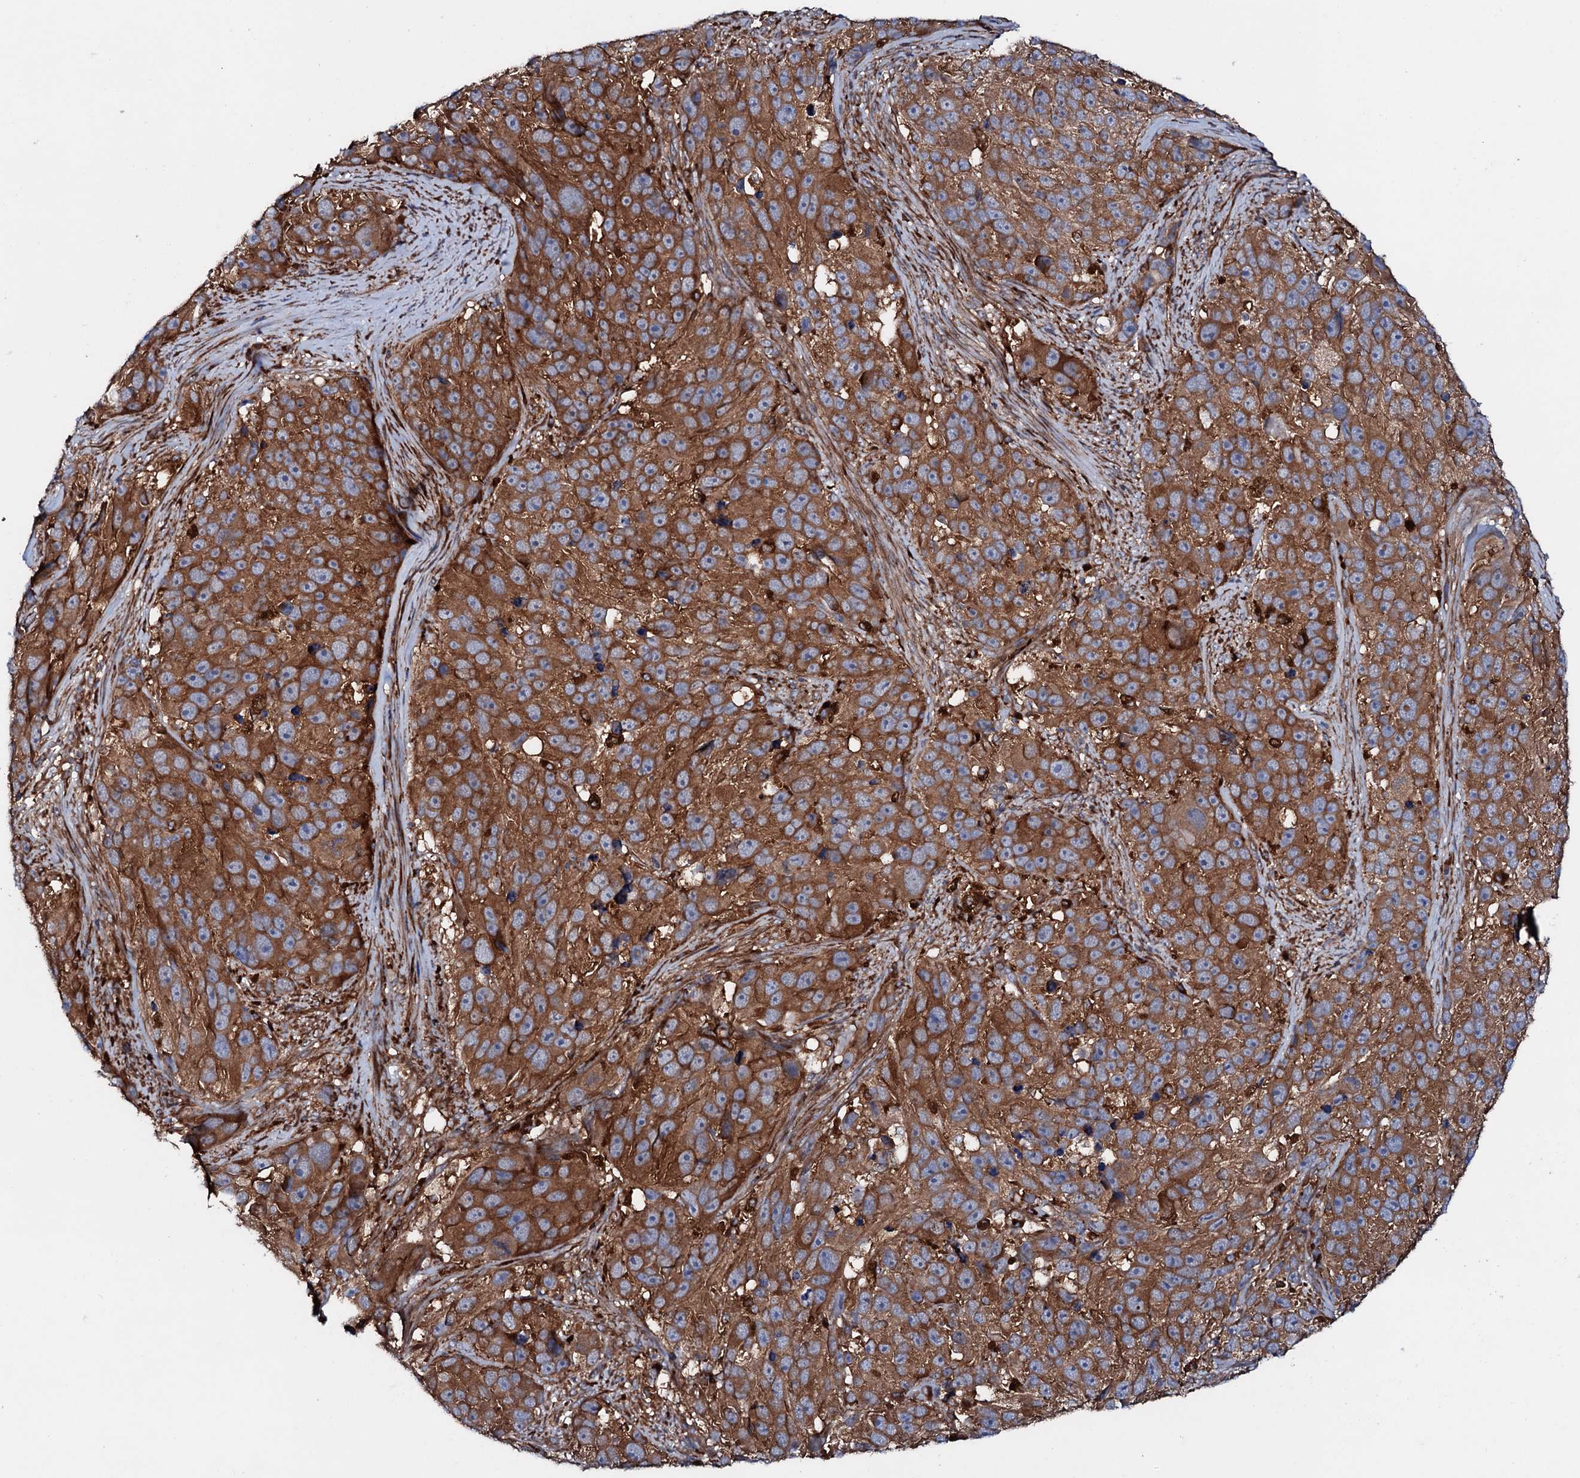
{"staining": {"intensity": "strong", "quantity": ">75%", "location": "cytoplasmic/membranous"}, "tissue": "melanoma", "cell_type": "Tumor cells", "image_type": "cancer", "snomed": [{"axis": "morphology", "description": "Malignant melanoma, NOS"}, {"axis": "topography", "description": "Skin"}], "caption": "There is high levels of strong cytoplasmic/membranous positivity in tumor cells of malignant melanoma, as demonstrated by immunohistochemical staining (brown color).", "gene": "P2RX4", "patient": {"sex": "male", "age": 84}}